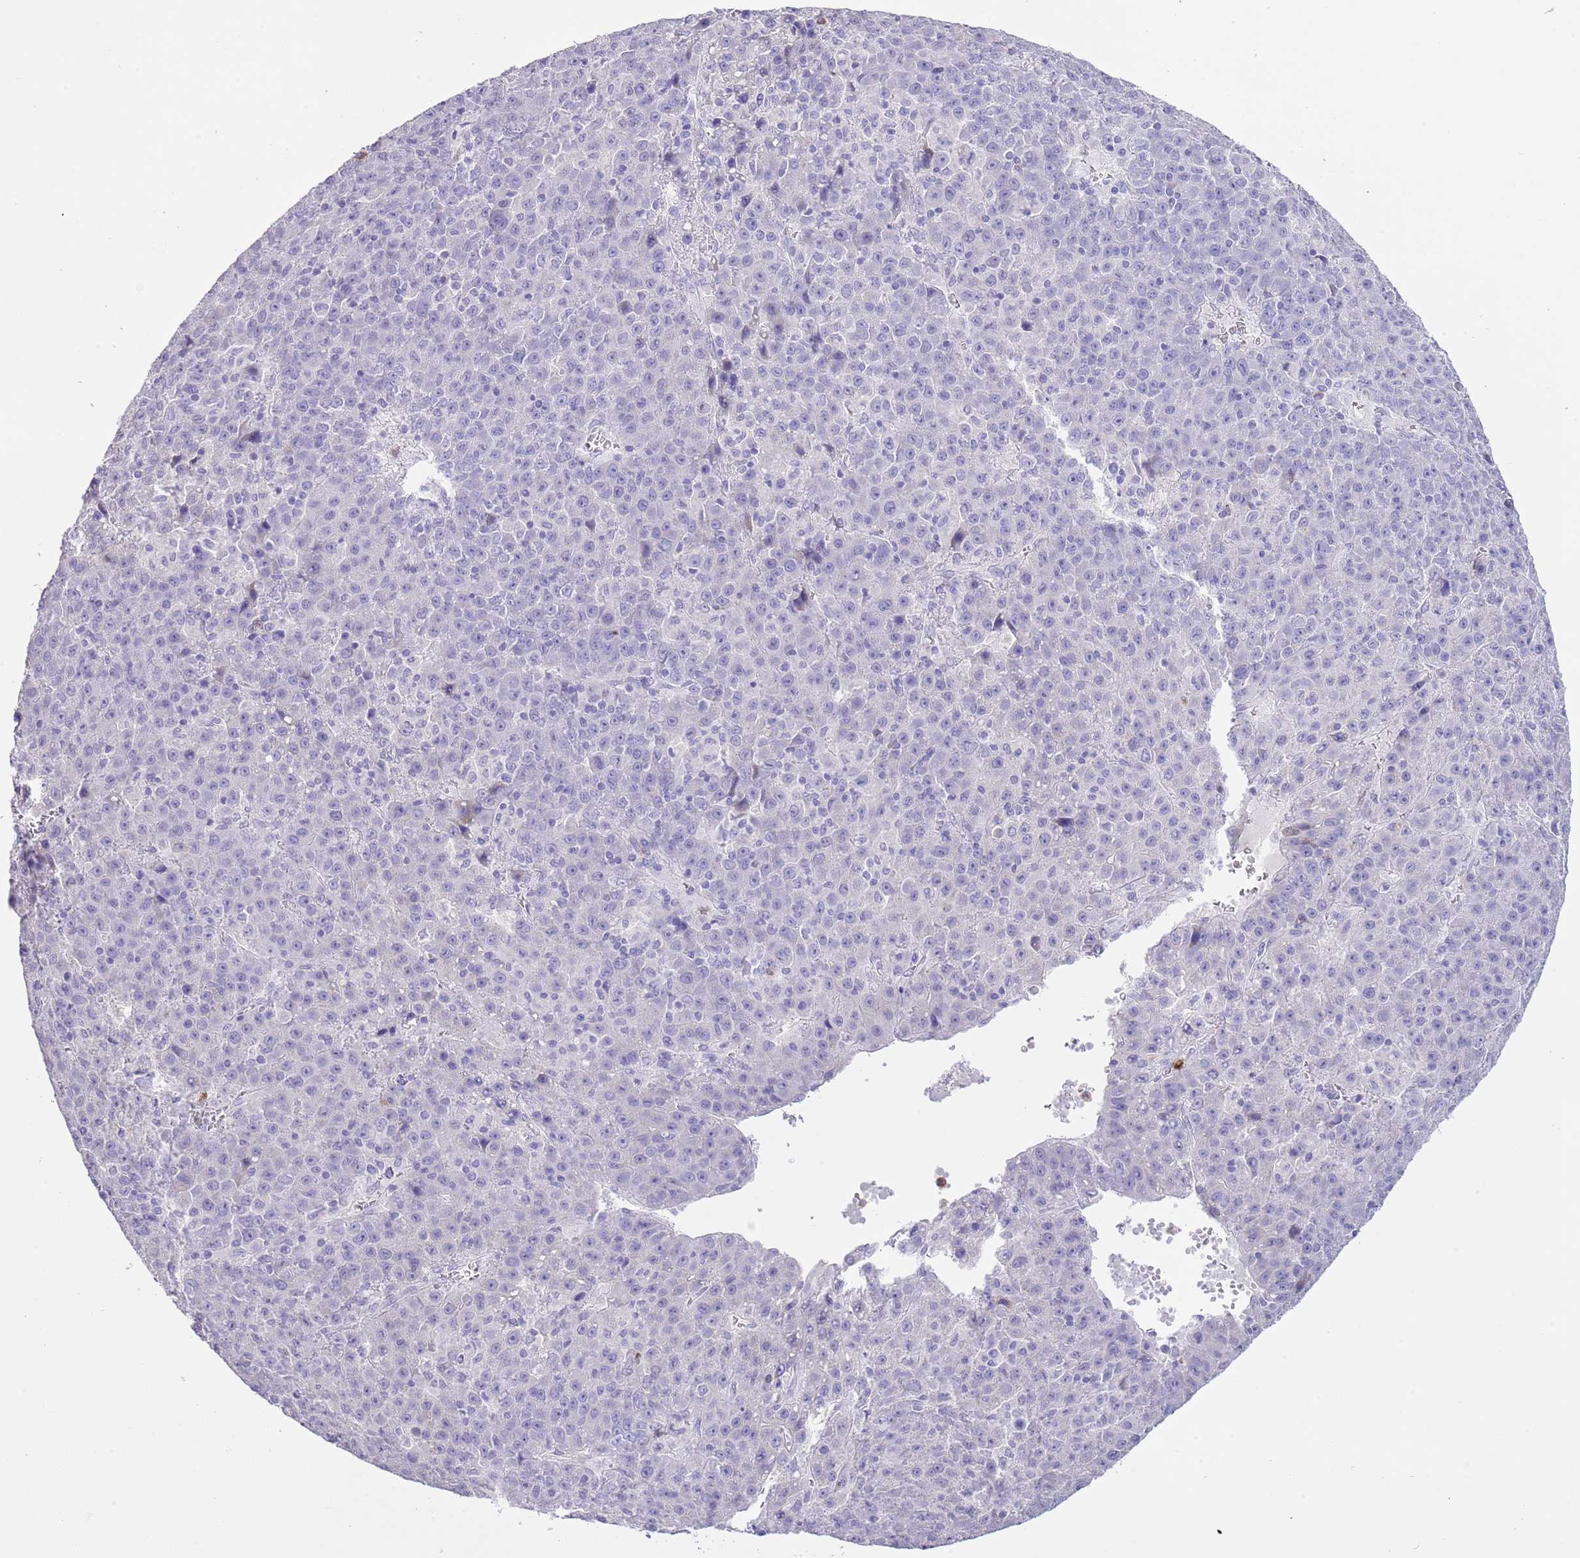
{"staining": {"intensity": "negative", "quantity": "none", "location": "none"}, "tissue": "liver cancer", "cell_type": "Tumor cells", "image_type": "cancer", "snomed": [{"axis": "morphology", "description": "Carcinoma, Hepatocellular, NOS"}, {"axis": "topography", "description": "Liver"}], "caption": "High power microscopy image of an IHC histopathology image of hepatocellular carcinoma (liver), revealing no significant expression in tumor cells.", "gene": "OR2Z1", "patient": {"sex": "female", "age": 53}}